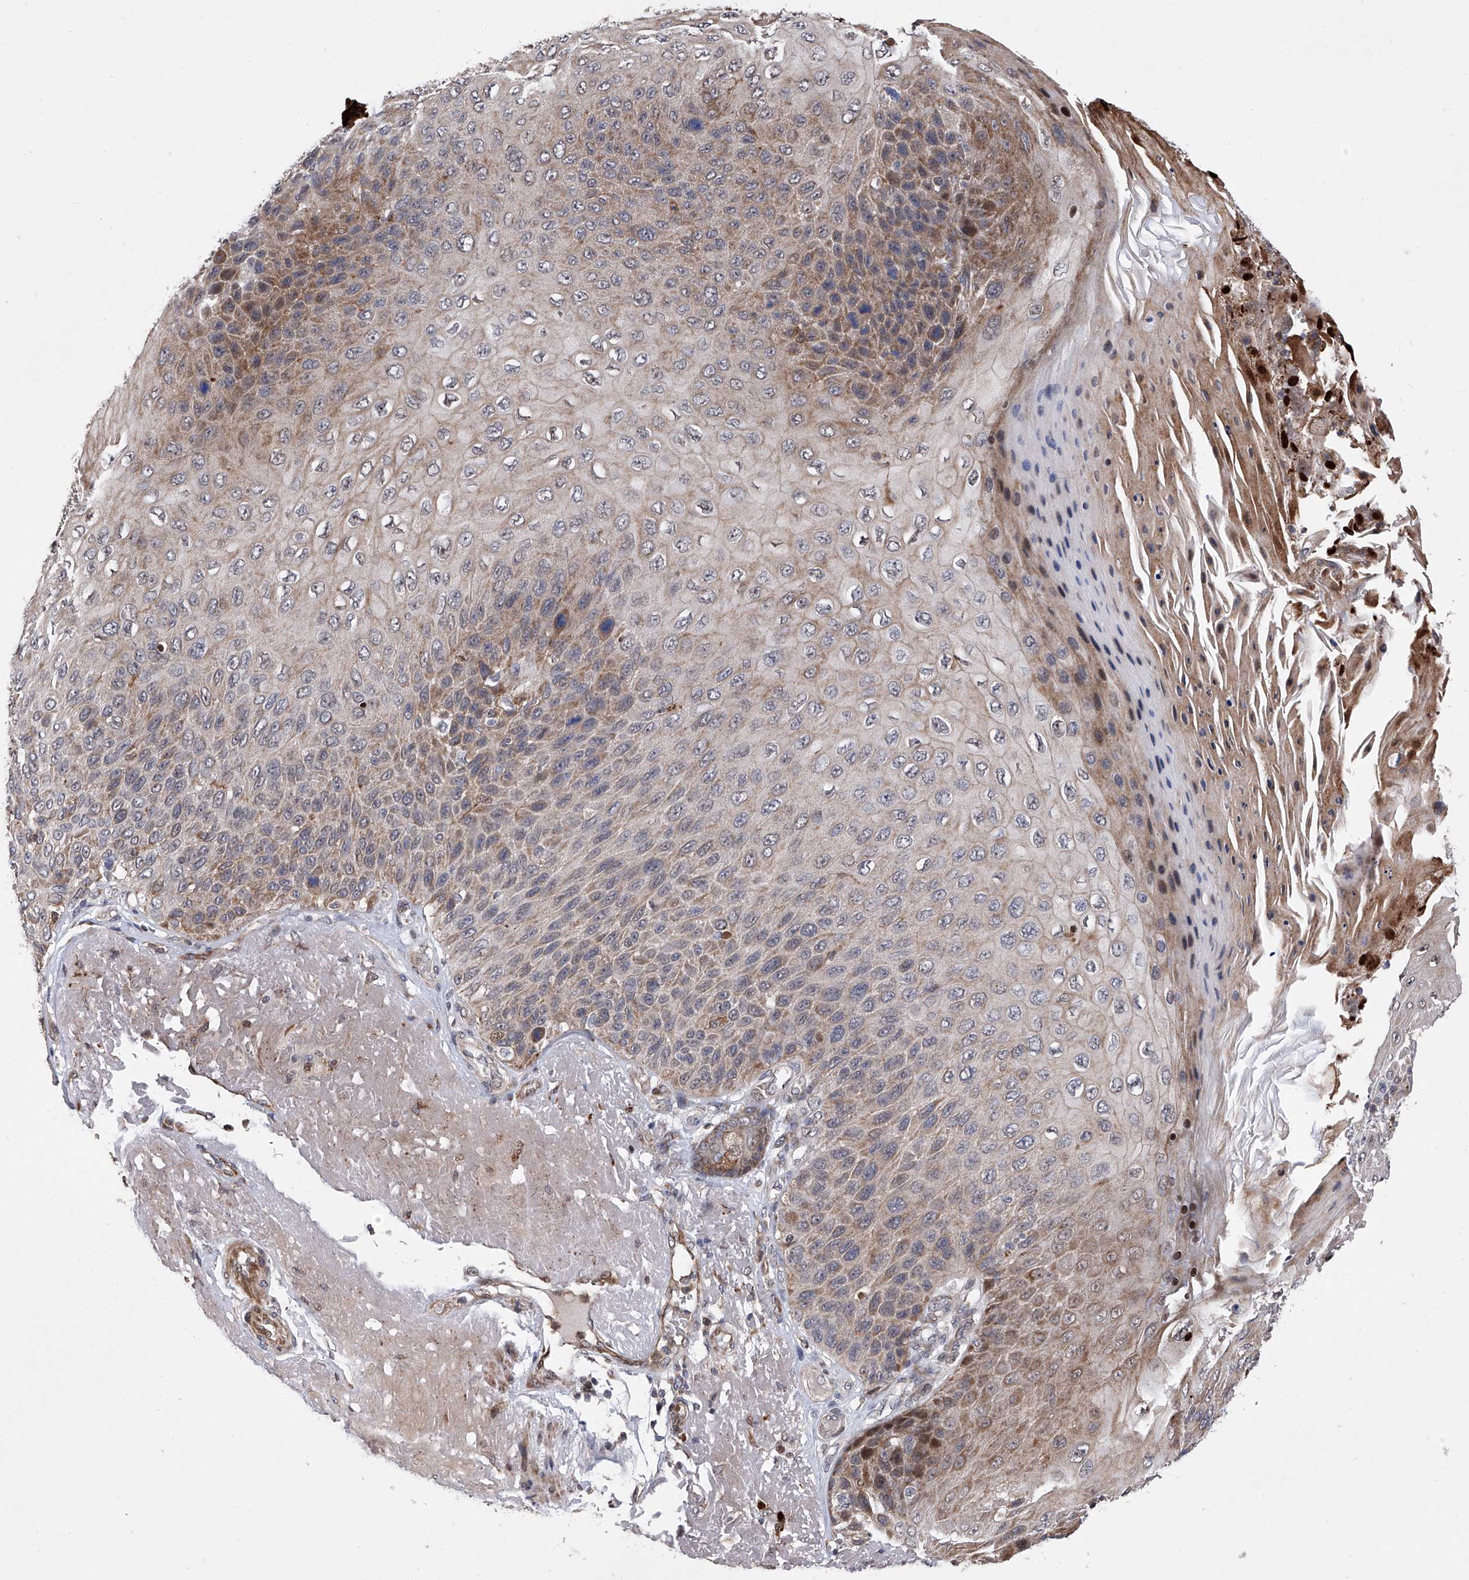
{"staining": {"intensity": "moderate", "quantity": ">75%", "location": "cytoplasmic/membranous"}, "tissue": "skin cancer", "cell_type": "Tumor cells", "image_type": "cancer", "snomed": [{"axis": "morphology", "description": "Squamous cell carcinoma, NOS"}, {"axis": "topography", "description": "Skin"}], "caption": "A brown stain highlights moderate cytoplasmic/membranous expression of a protein in skin cancer tumor cells. (brown staining indicates protein expression, while blue staining denotes nuclei).", "gene": "FARP2", "patient": {"sex": "female", "age": 88}}